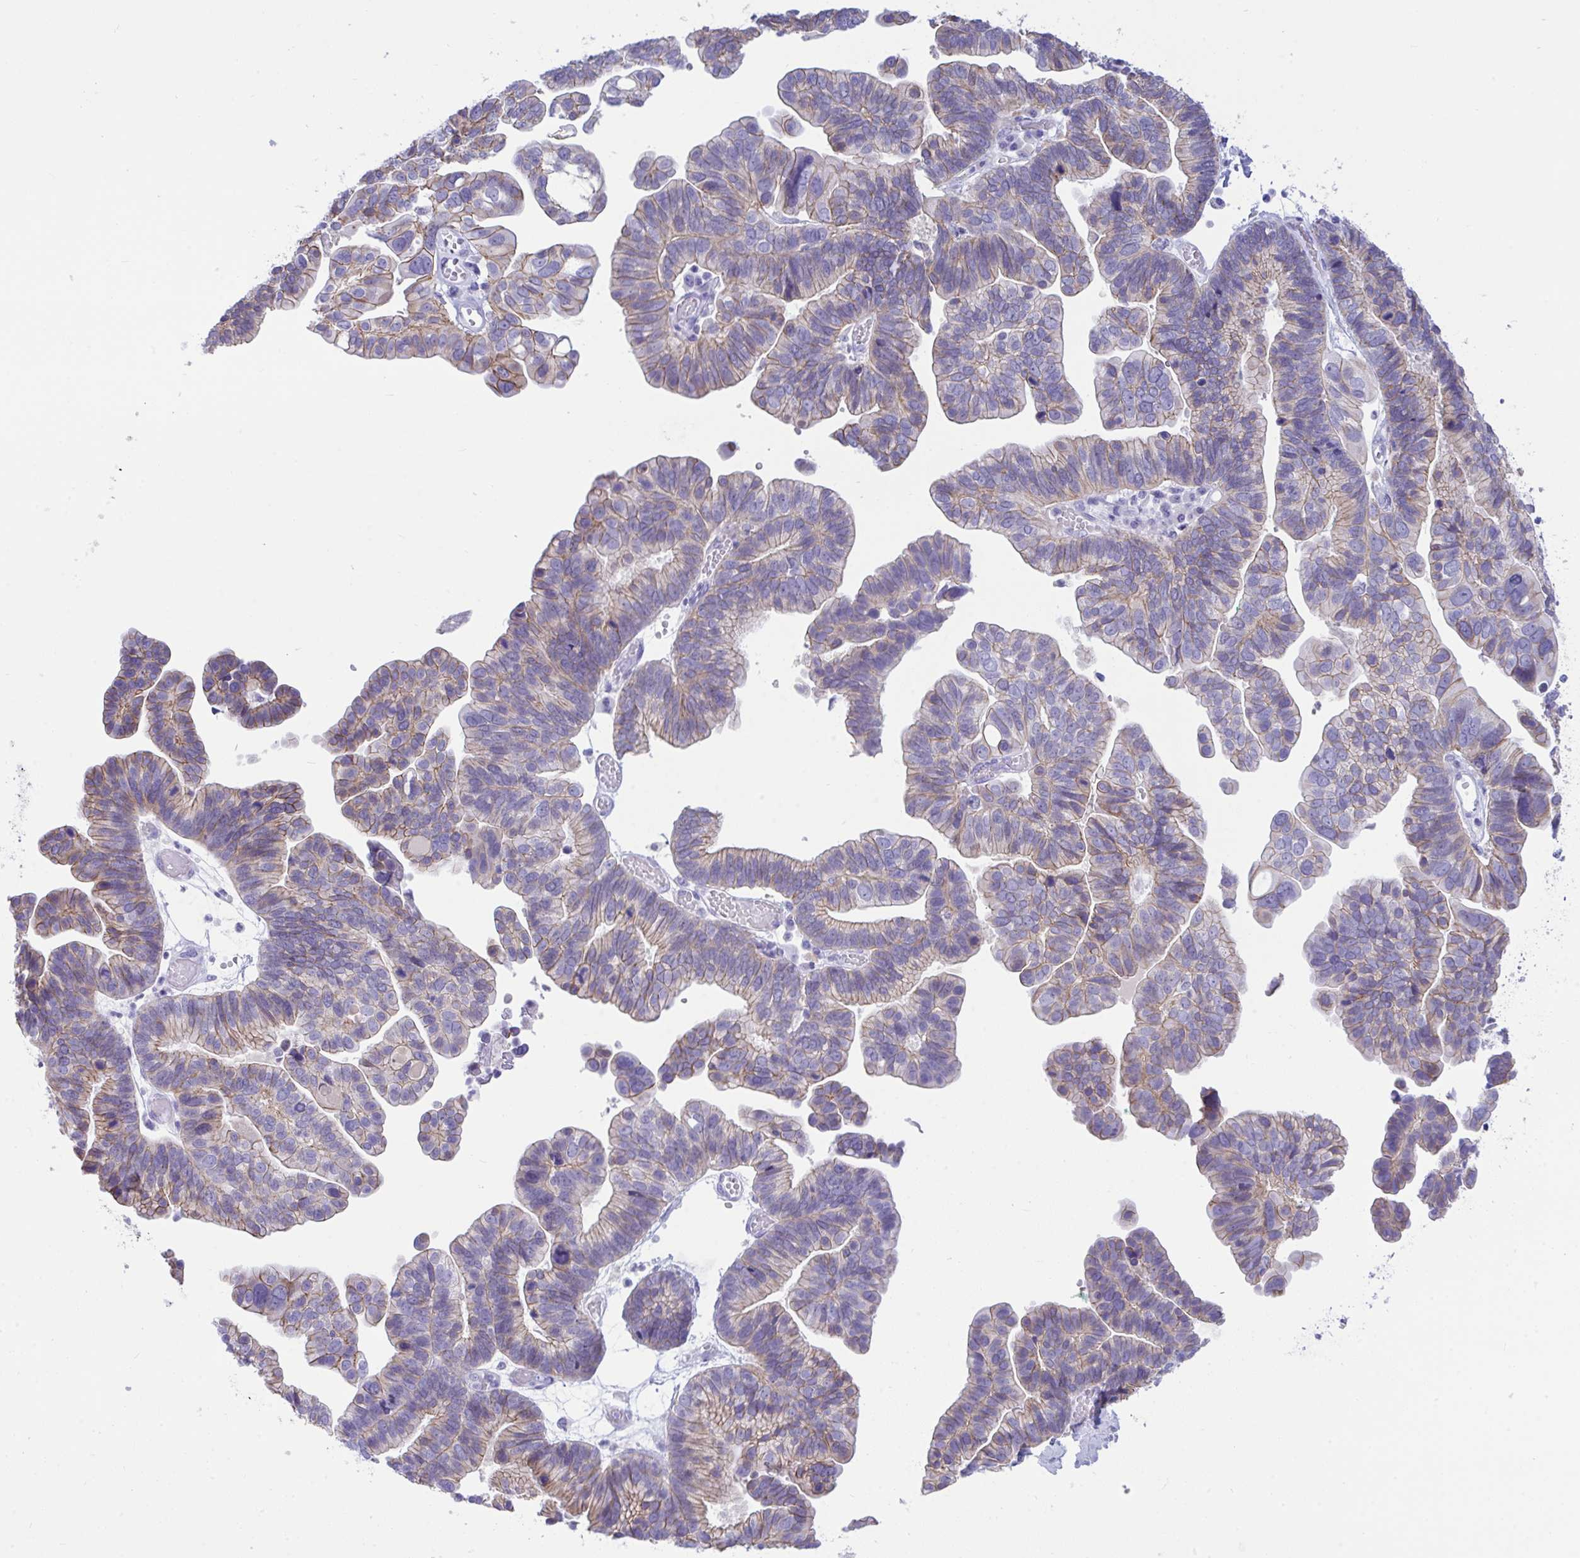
{"staining": {"intensity": "weak", "quantity": "25%-75%", "location": "cytoplasmic/membranous"}, "tissue": "ovarian cancer", "cell_type": "Tumor cells", "image_type": "cancer", "snomed": [{"axis": "morphology", "description": "Cystadenocarcinoma, serous, NOS"}, {"axis": "topography", "description": "Ovary"}], "caption": "IHC photomicrograph of neoplastic tissue: ovarian cancer (serous cystadenocarcinoma) stained using immunohistochemistry (IHC) shows low levels of weak protein expression localized specifically in the cytoplasmic/membranous of tumor cells, appearing as a cytoplasmic/membranous brown color.", "gene": "GLB1L2", "patient": {"sex": "female", "age": 56}}